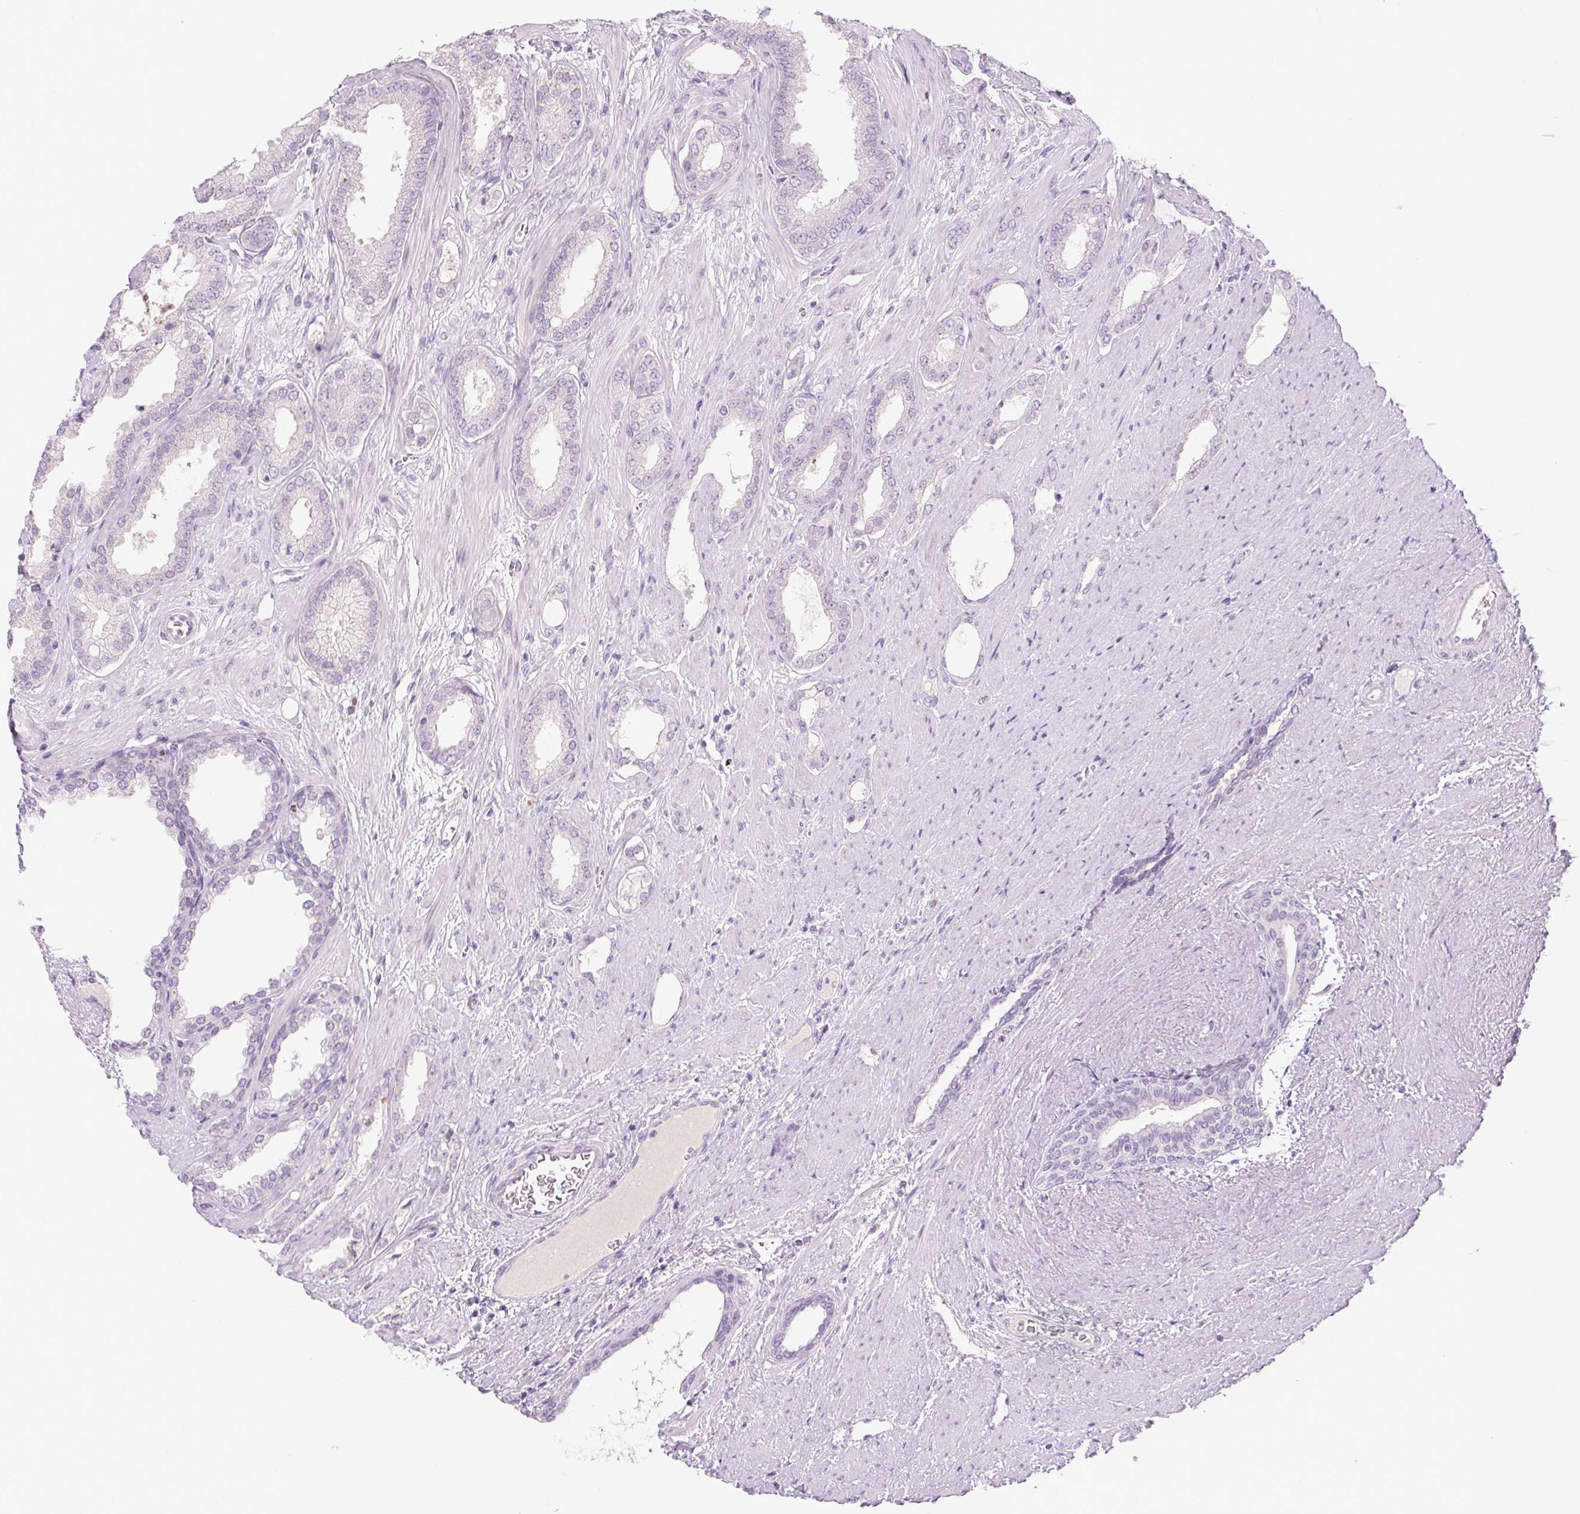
{"staining": {"intensity": "negative", "quantity": "none", "location": "none"}, "tissue": "prostate cancer", "cell_type": "Tumor cells", "image_type": "cancer", "snomed": [{"axis": "morphology", "description": "Adenocarcinoma, High grade"}, {"axis": "topography", "description": "Prostate"}], "caption": "Tumor cells show no significant protein staining in prostate high-grade adenocarcinoma. (Stains: DAB (3,3'-diaminobenzidine) immunohistochemistry (IHC) with hematoxylin counter stain, Microscopy: brightfield microscopy at high magnification).", "gene": "TMEM100", "patient": {"sex": "male", "age": 58}}